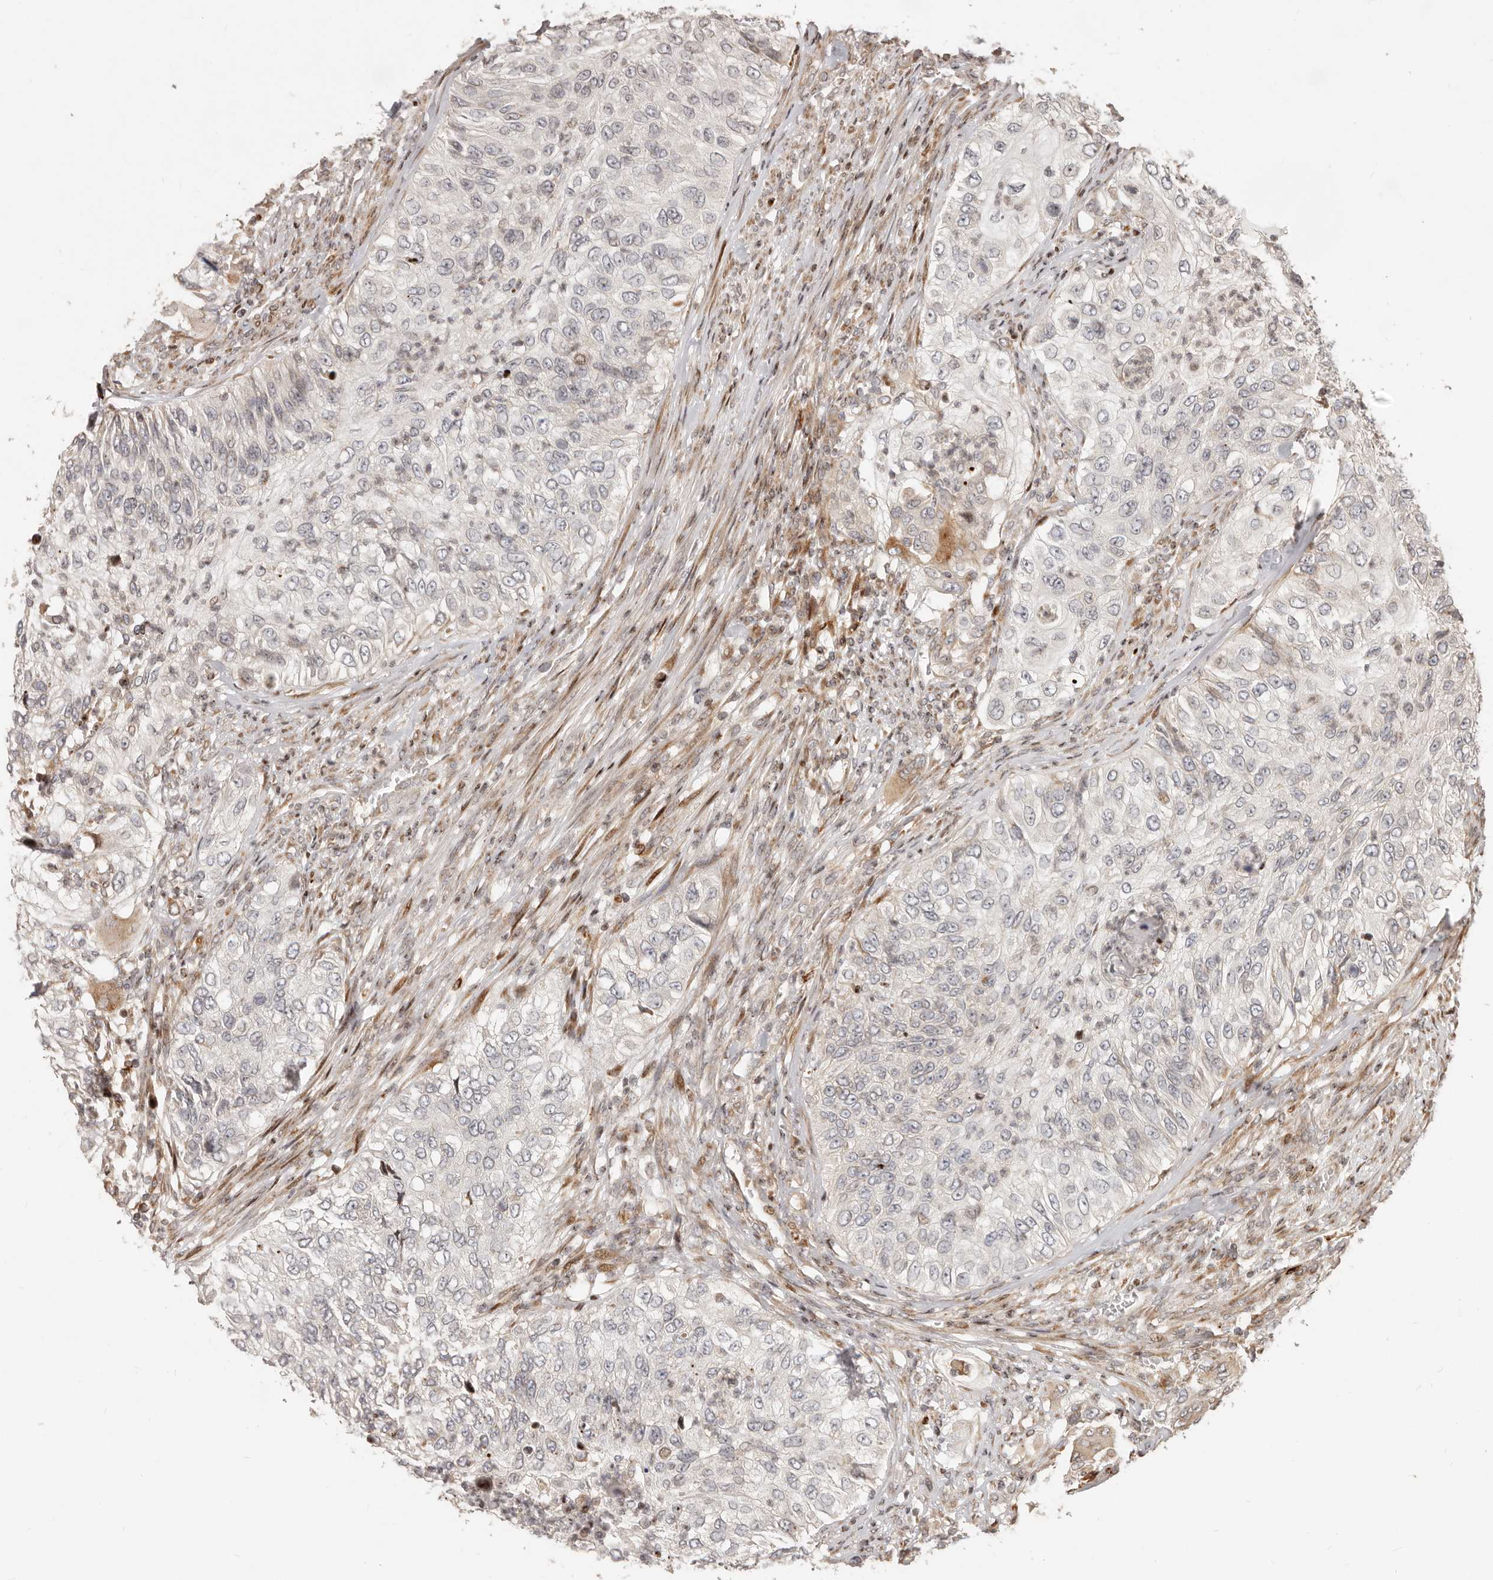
{"staining": {"intensity": "negative", "quantity": "none", "location": "none"}, "tissue": "urothelial cancer", "cell_type": "Tumor cells", "image_type": "cancer", "snomed": [{"axis": "morphology", "description": "Urothelial carcinoma, High grade"}, {"axis": "topography", "description": "Urinary bladder"}], "caption": "Human urothelial cancer stained for a protein using immunohistochemistry (IHC) reveals no expression in tumor cells.", "gene": "TRIM4", "patient": {"sex": "female", "age": 60}}